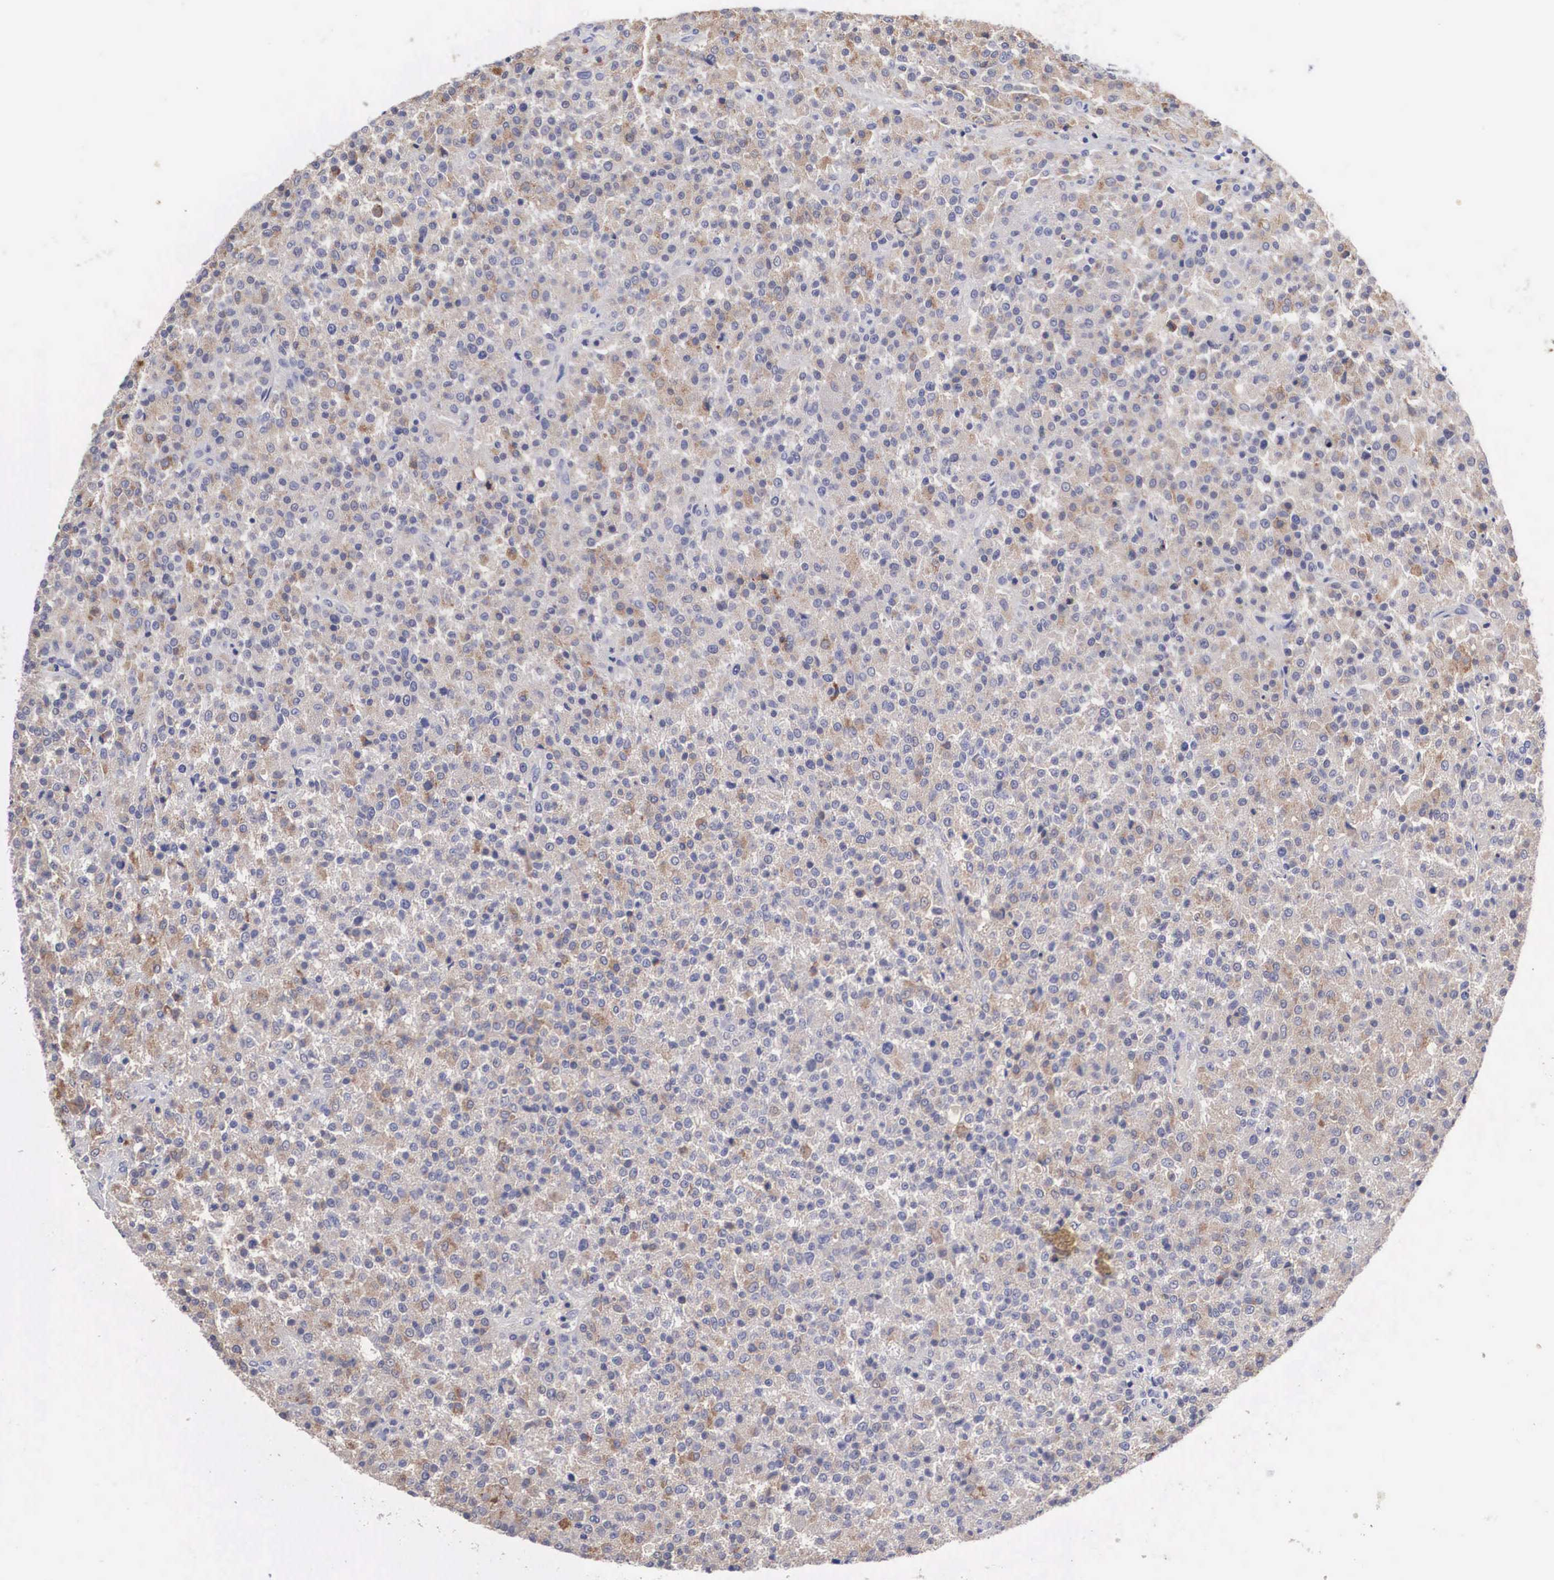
{"staining": {"intensity": "weak", "quantity": "25%-75%", "location": "cytoplasmic/membranous"}, "tissue": "testis cancer", "cell_type": "Tumor cells", "image_type": "cancer", "snomed": [{"axis": "morphology", "description": "Seminoma, NOS"}, {"axis": "topography", "description": "Testis"}], "caption": "Tumor cells display low levels of weak cytoplasmic/membranous staining in about 25%-75% of cells in human testis cancer (seminoma).", "gene": "ABHD4", "patient": {"sex": "male", "age": 59}}